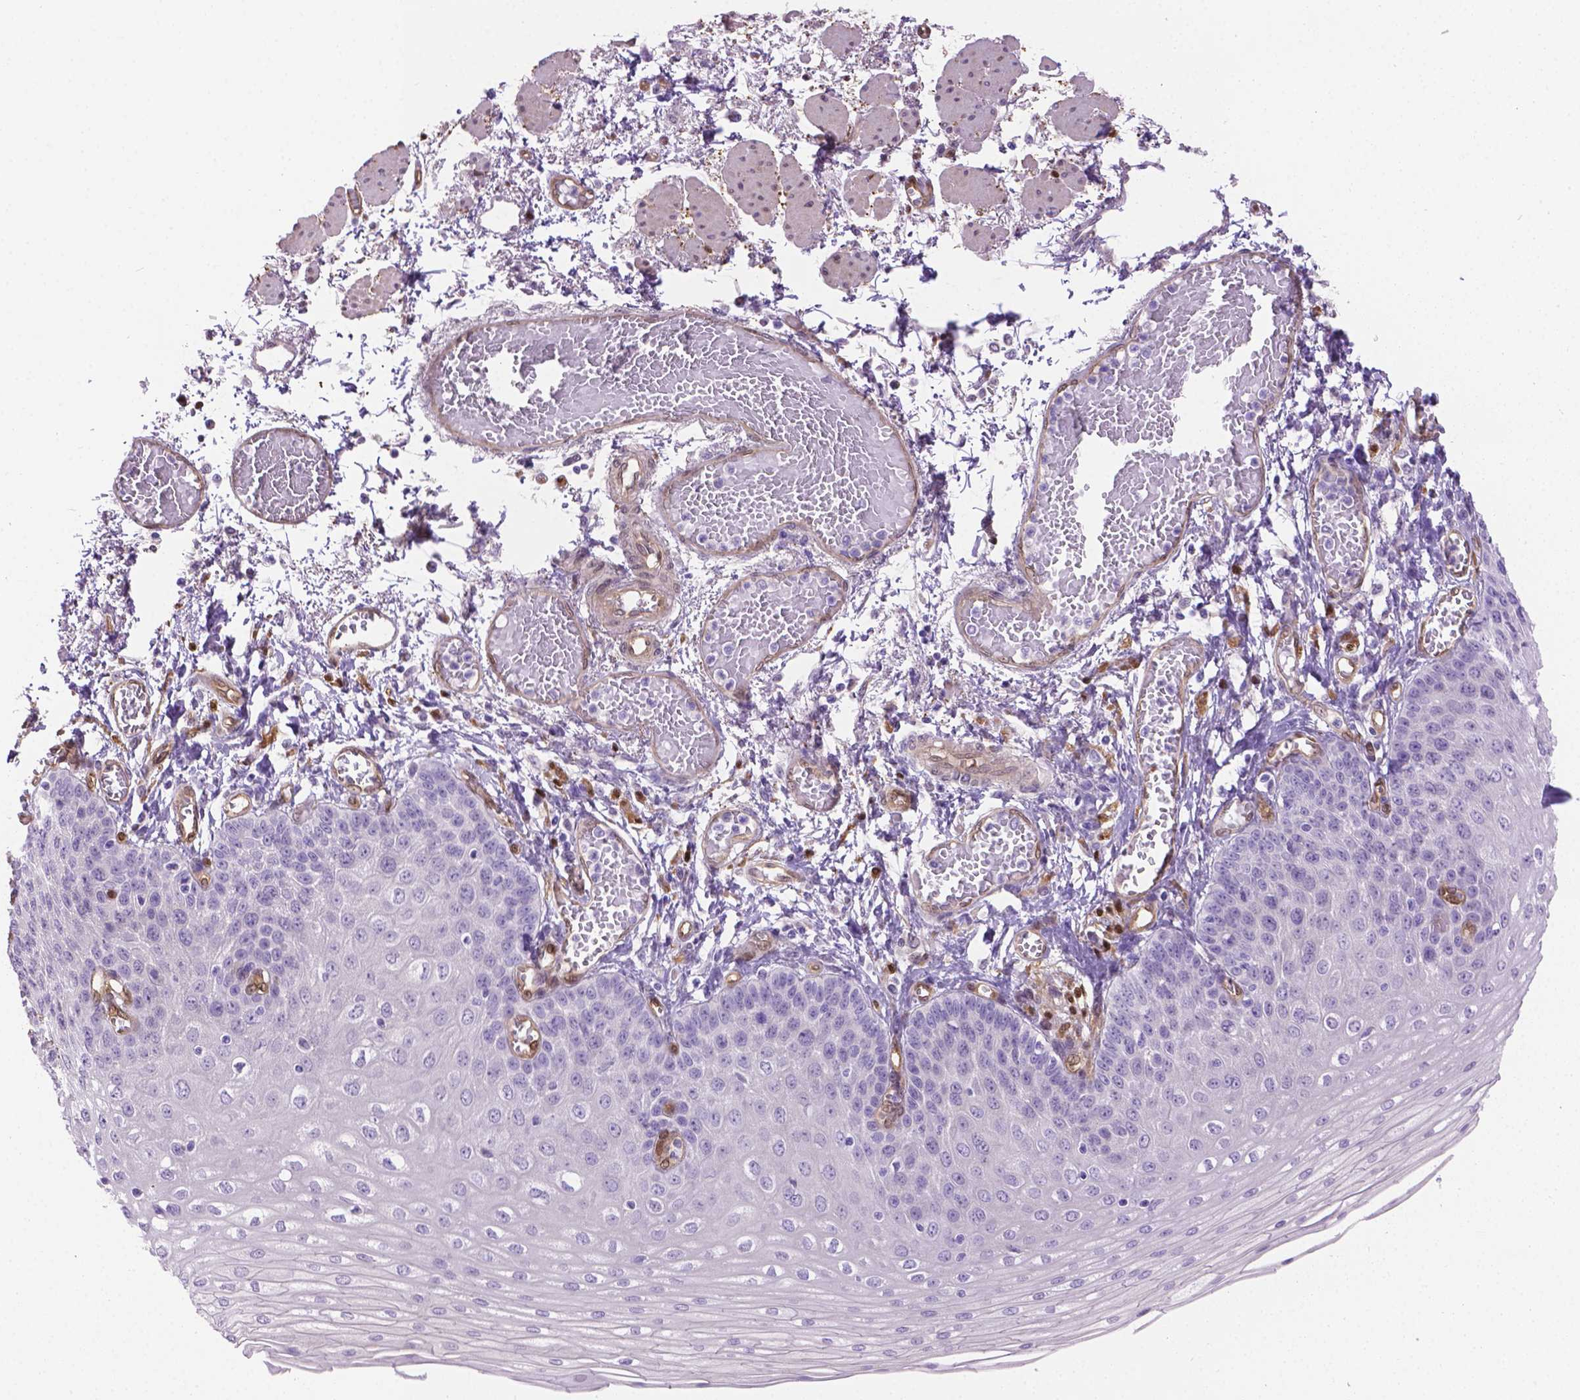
{"staining": {"intensity": "negative", "quantity": "none", "location": "none"}, "tissue": "esophagus", "cell_type": "Squamous epithelial cells", "image_type": "normal", "snomed": [{"axis": "morphology", "description": "Normal tissue, NOS"}, {"axis": "morphology", "description": "Adenocarcinoma, NOS"}, {"axis": "topography", "description": "Esophagus"}], "caption": "This is an immunohistochemistry photomicrograph of unremarkable esophagus. There is no staining in squamous epithelial cells.", "gene": "CLIC4", "patient": {"sex": "male", "age": 81}}